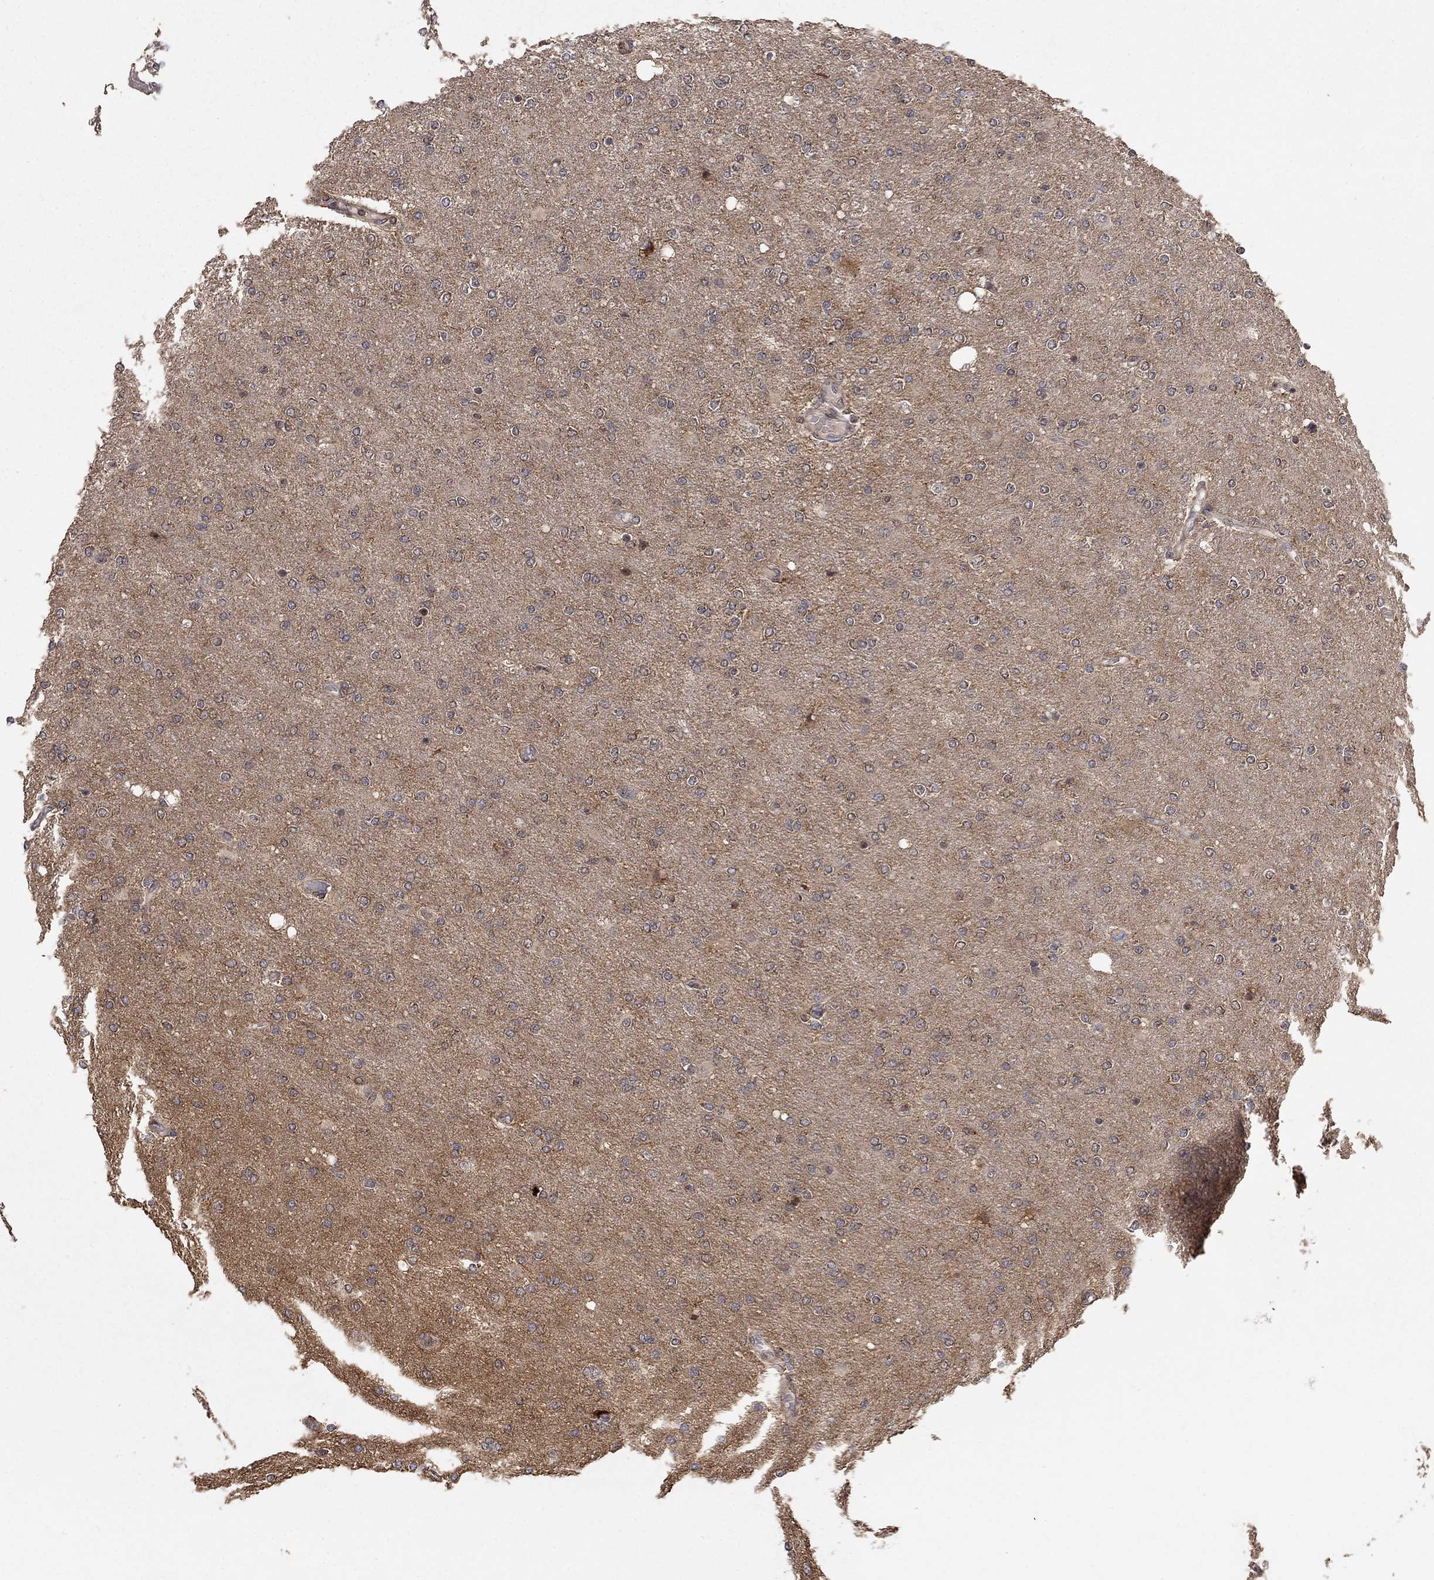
{"staining": {"intensity": "negative", "quantity": "none", "location": "none"}, "tissue": "glioma", "cell_type": "Tumor cells", "image_type": "cancer", "snomed": [{"axis": "morphology", "description": "Glioma, malignant, High grade"}, {"axis": "topography", "description": "Cerebral cortex"}], "caption": "This micrograph is of malignant glioma (high-grade) stained with immunohistochemistry to label a protein in brown with the nuclei are counter-stained blue. There is no positivity in tumor cells.", "gene": "LPCAT4", "patient": {"sex": "male", "age": 70}}